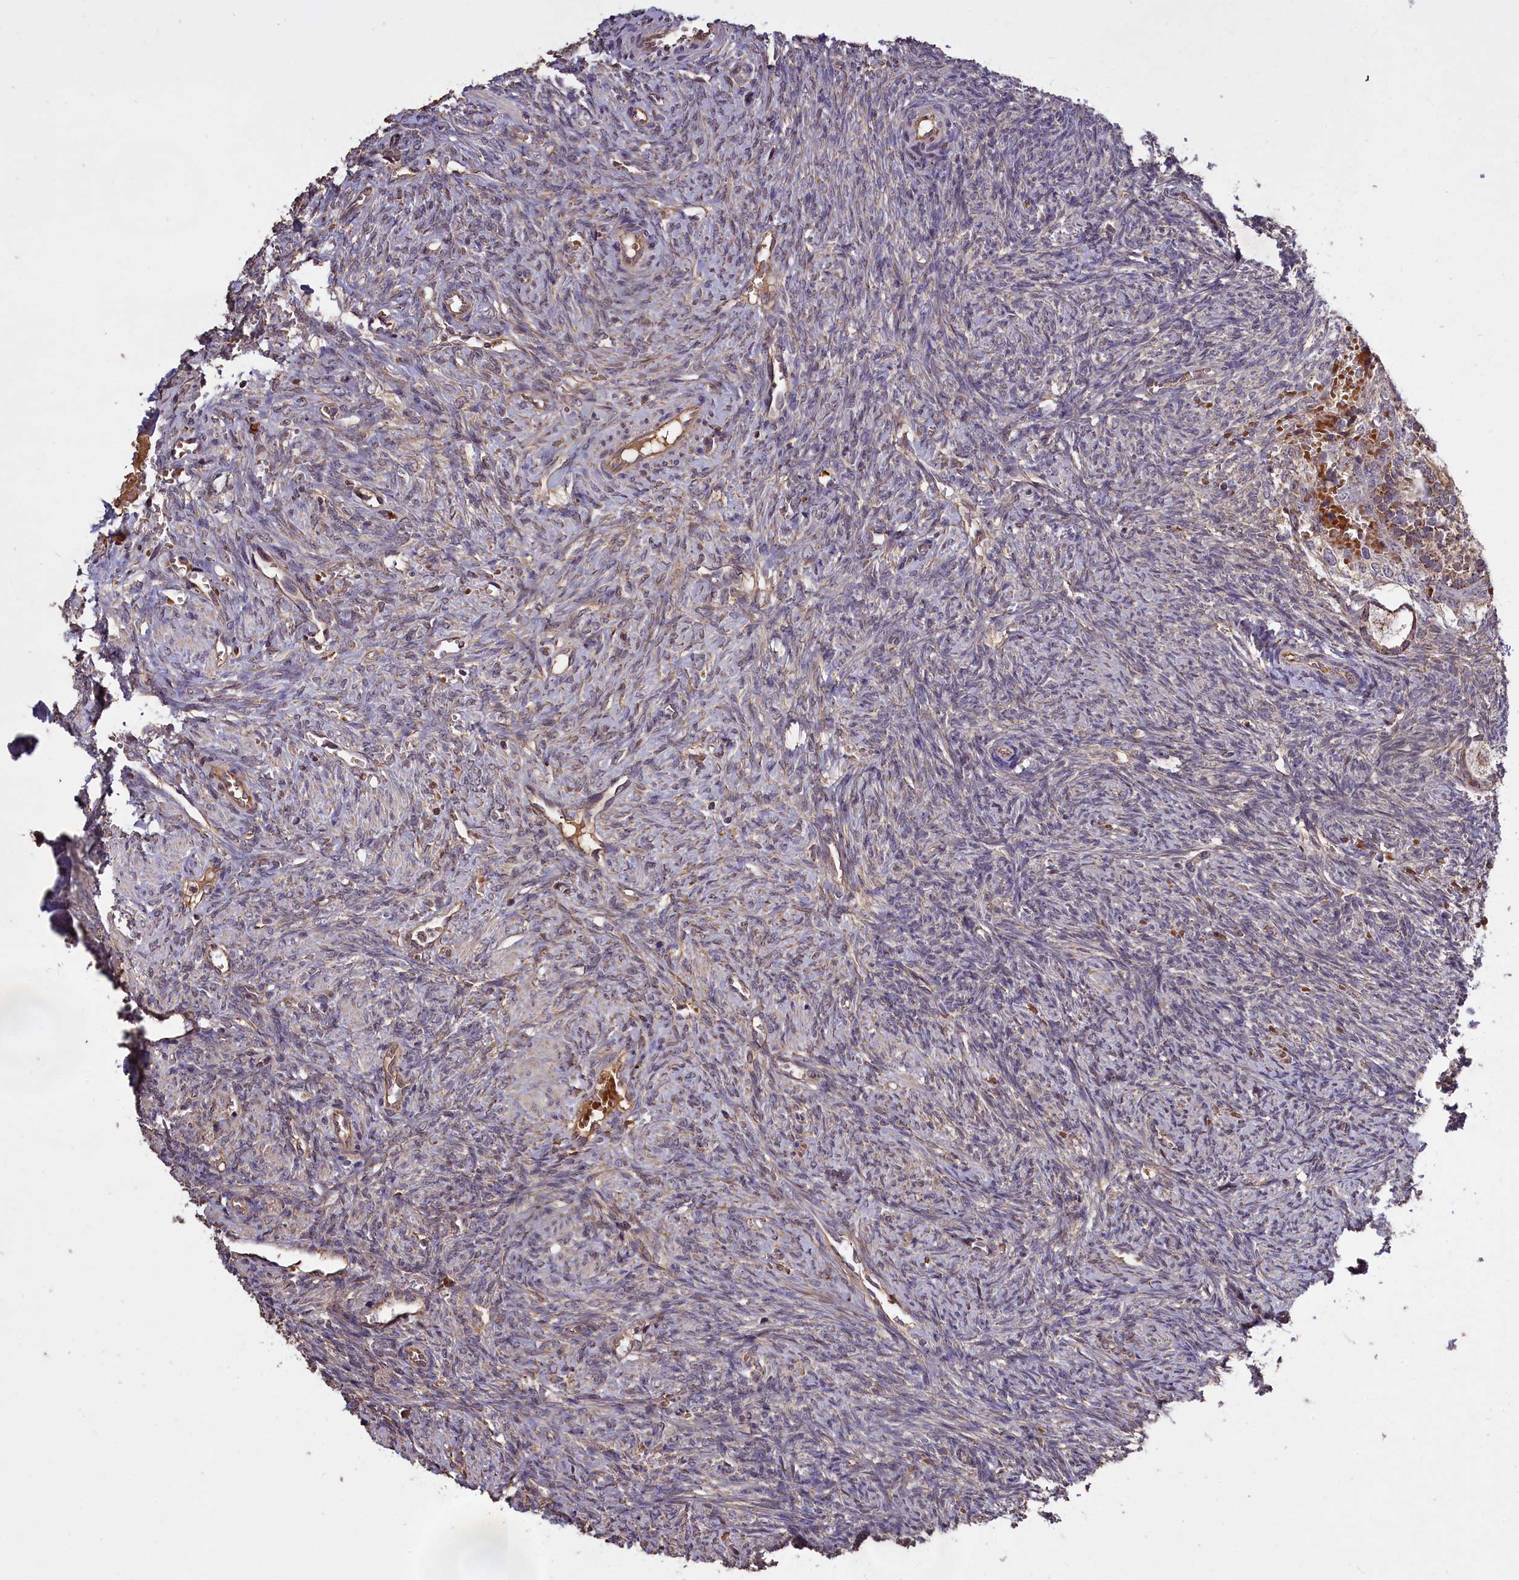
{"staining": {"intensity": "weak", "quantity": "25%-75%", "location": "cytoplasmic/membranous"}, "tissue": "ovary", "cell_type": "Follicle cells", "image_type": "normal", "snomed": [{"axis": "morphology", "description": "Normal tissue, NOS"}, {"axis": "topography", "description": "Ovary"}], "caption": "Immunohistochemical staining of benign ovary demonstrates weak cytoplasmic/membranous protein staining in about 25%-75% of follicle cells. (DAB (3,3'-diaminobenzidine) IHC with brightfield microscopy, high magnification).", "gene": "CLRN2", "patient": {"sex": "female", "age": 41}}